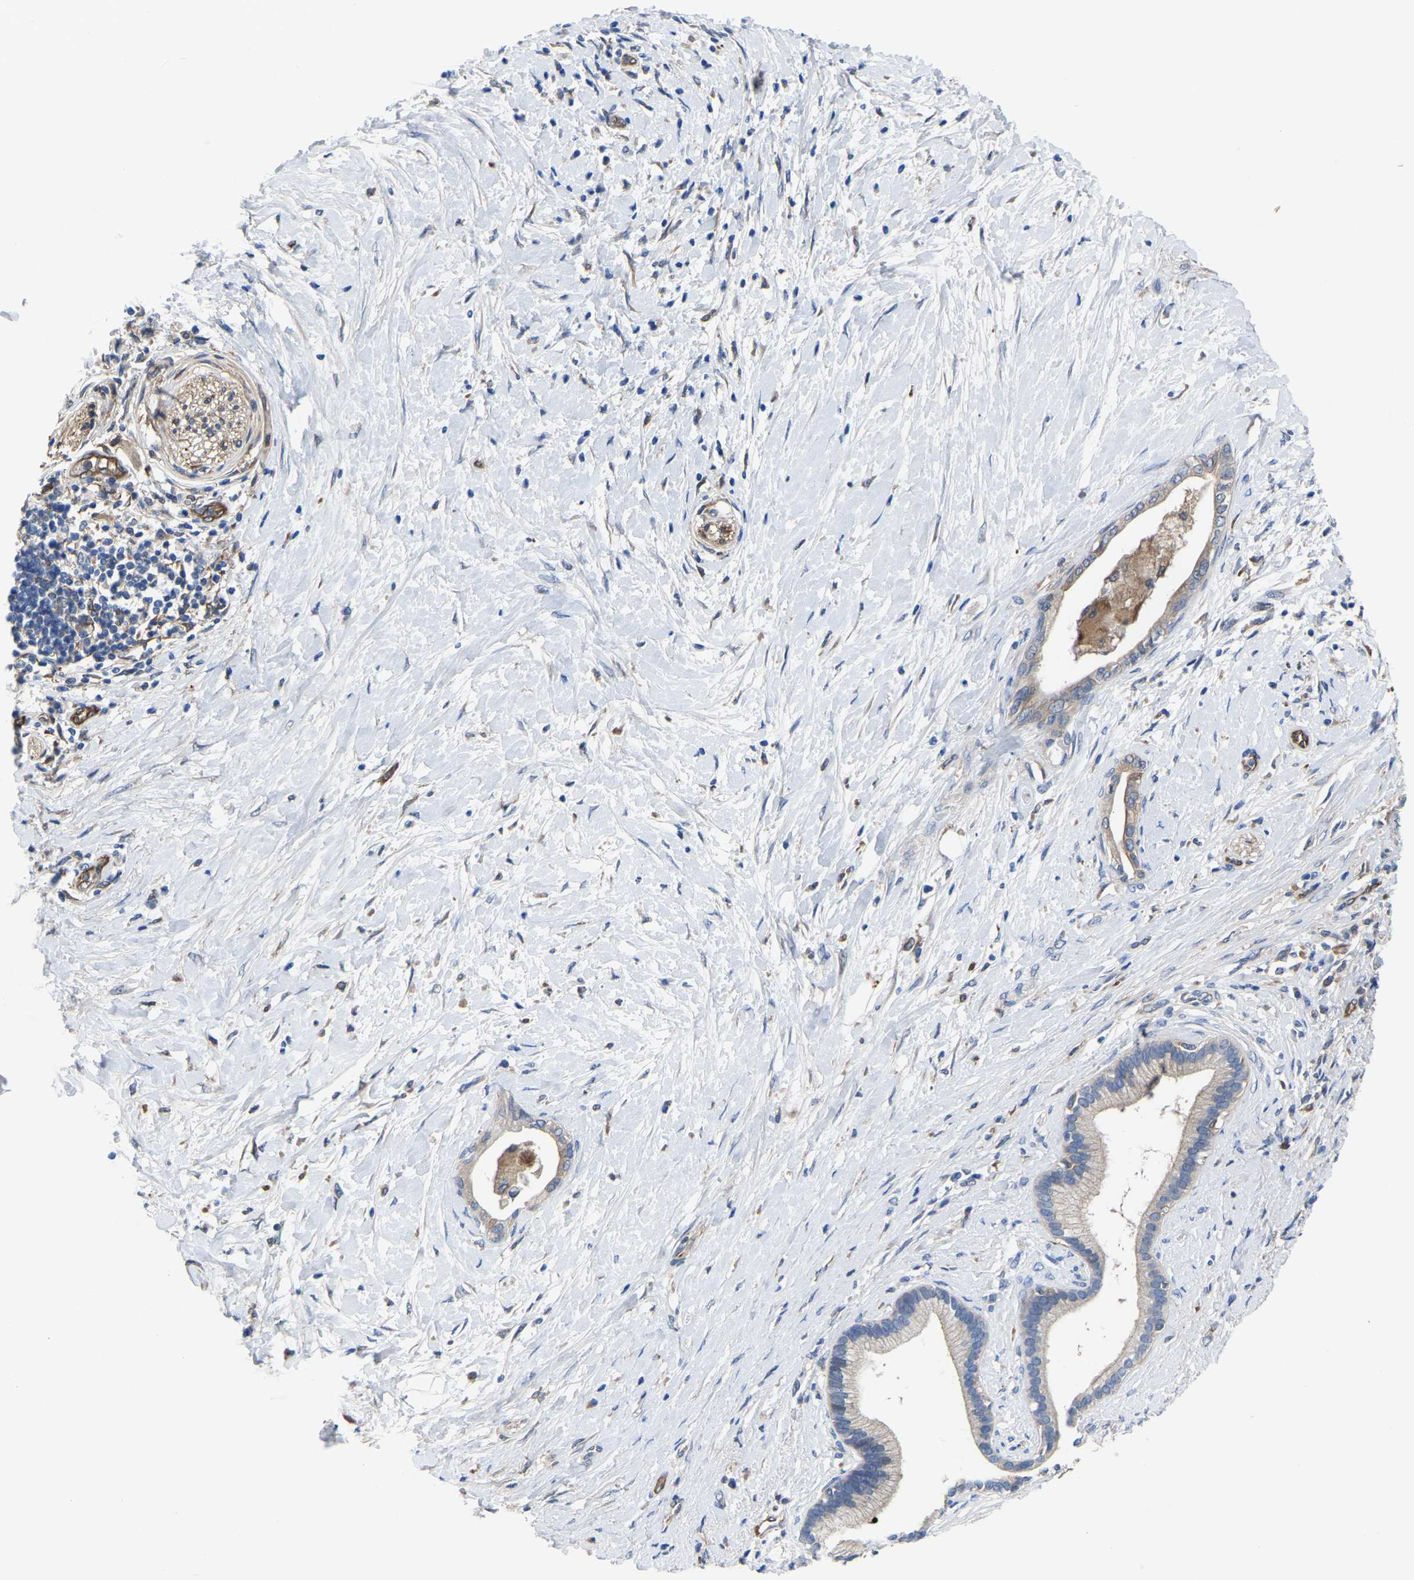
{"staining": {"intensity": "weak", "quantity": "<25%", "location": "cytoplasmic/membranous"}, "tissue": "pancreatic cancer", "cell_type": "Tumor cells", "image_type": "cancer", "snomed": [{"axis": "morphology", "description": "Adenocarcinoma, NOS"}, {"axis": "topography", "description": "Pancreas"}], "caption": "This is an immunohistochemistry (IHC) histopathology image of human adenocarcinoma (pancreatic). There is no expression in tumor cells.", "gene": "ATG2B", "patient": {"sex": "female", "age": 60}}